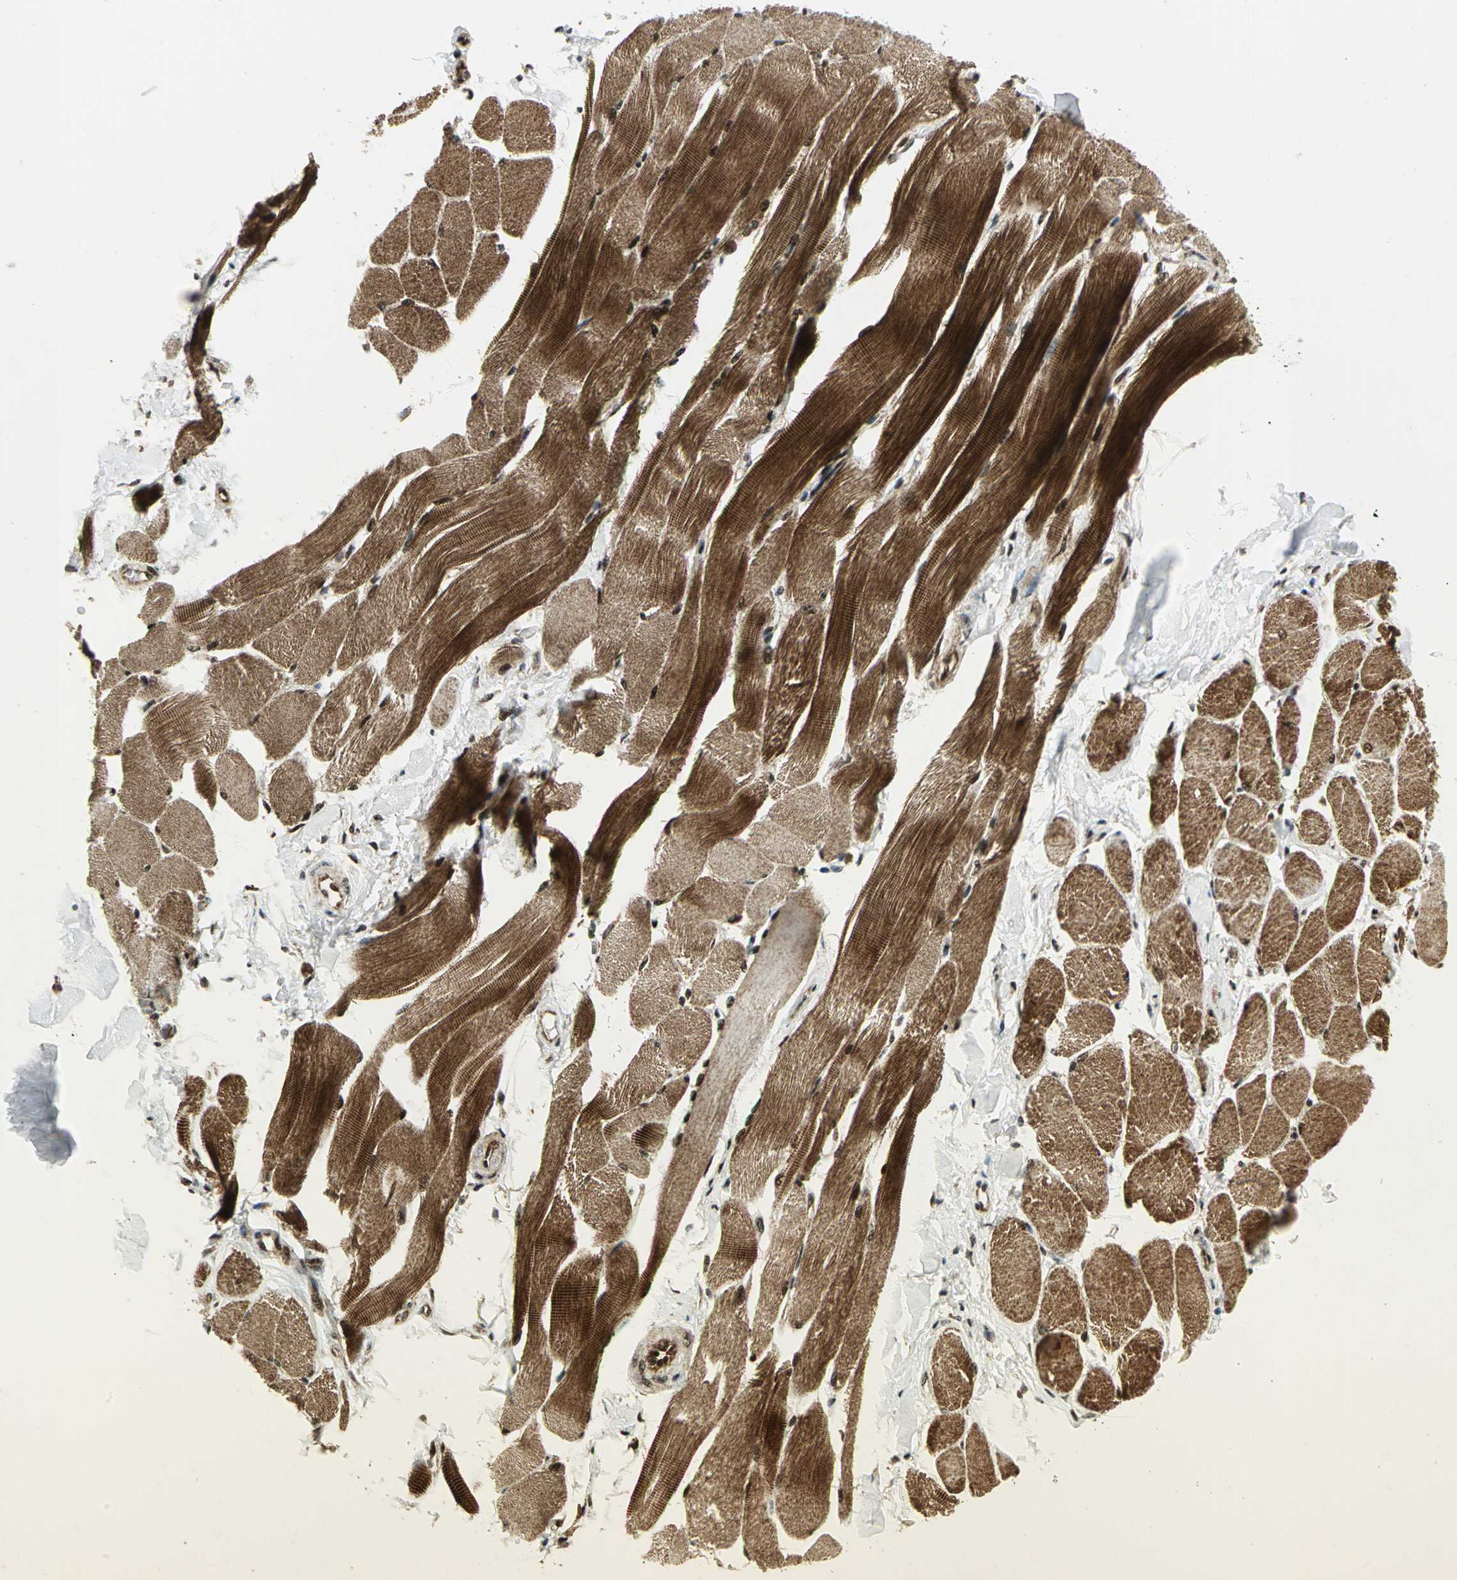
{"staining": {"intensity": "strong", "quantity": ">75%", "location": "cytoplasmic/membranous,nuclear"}, "tissue": "skeletal muscle", "cell_type": "Myocytes", "image_type": "normal", "snomed": [{"axis": "morphology", "description": "Normal tissue, NOS"}, {"axis": "topography", "description": "Skeletal muscle"}, {"axis": "topography", "description": "Peripheral nerve tissue"}], "caption": "A photomicrograph showing strong cytoplasmic/membranous,nuclear expression in approximately >75% of myocytes in unremarkable skeletal muscle, as visualized by brown immunohistochemical staining.", "gene": "COPS5", "patient": {"sex": "female", "age": 84}}